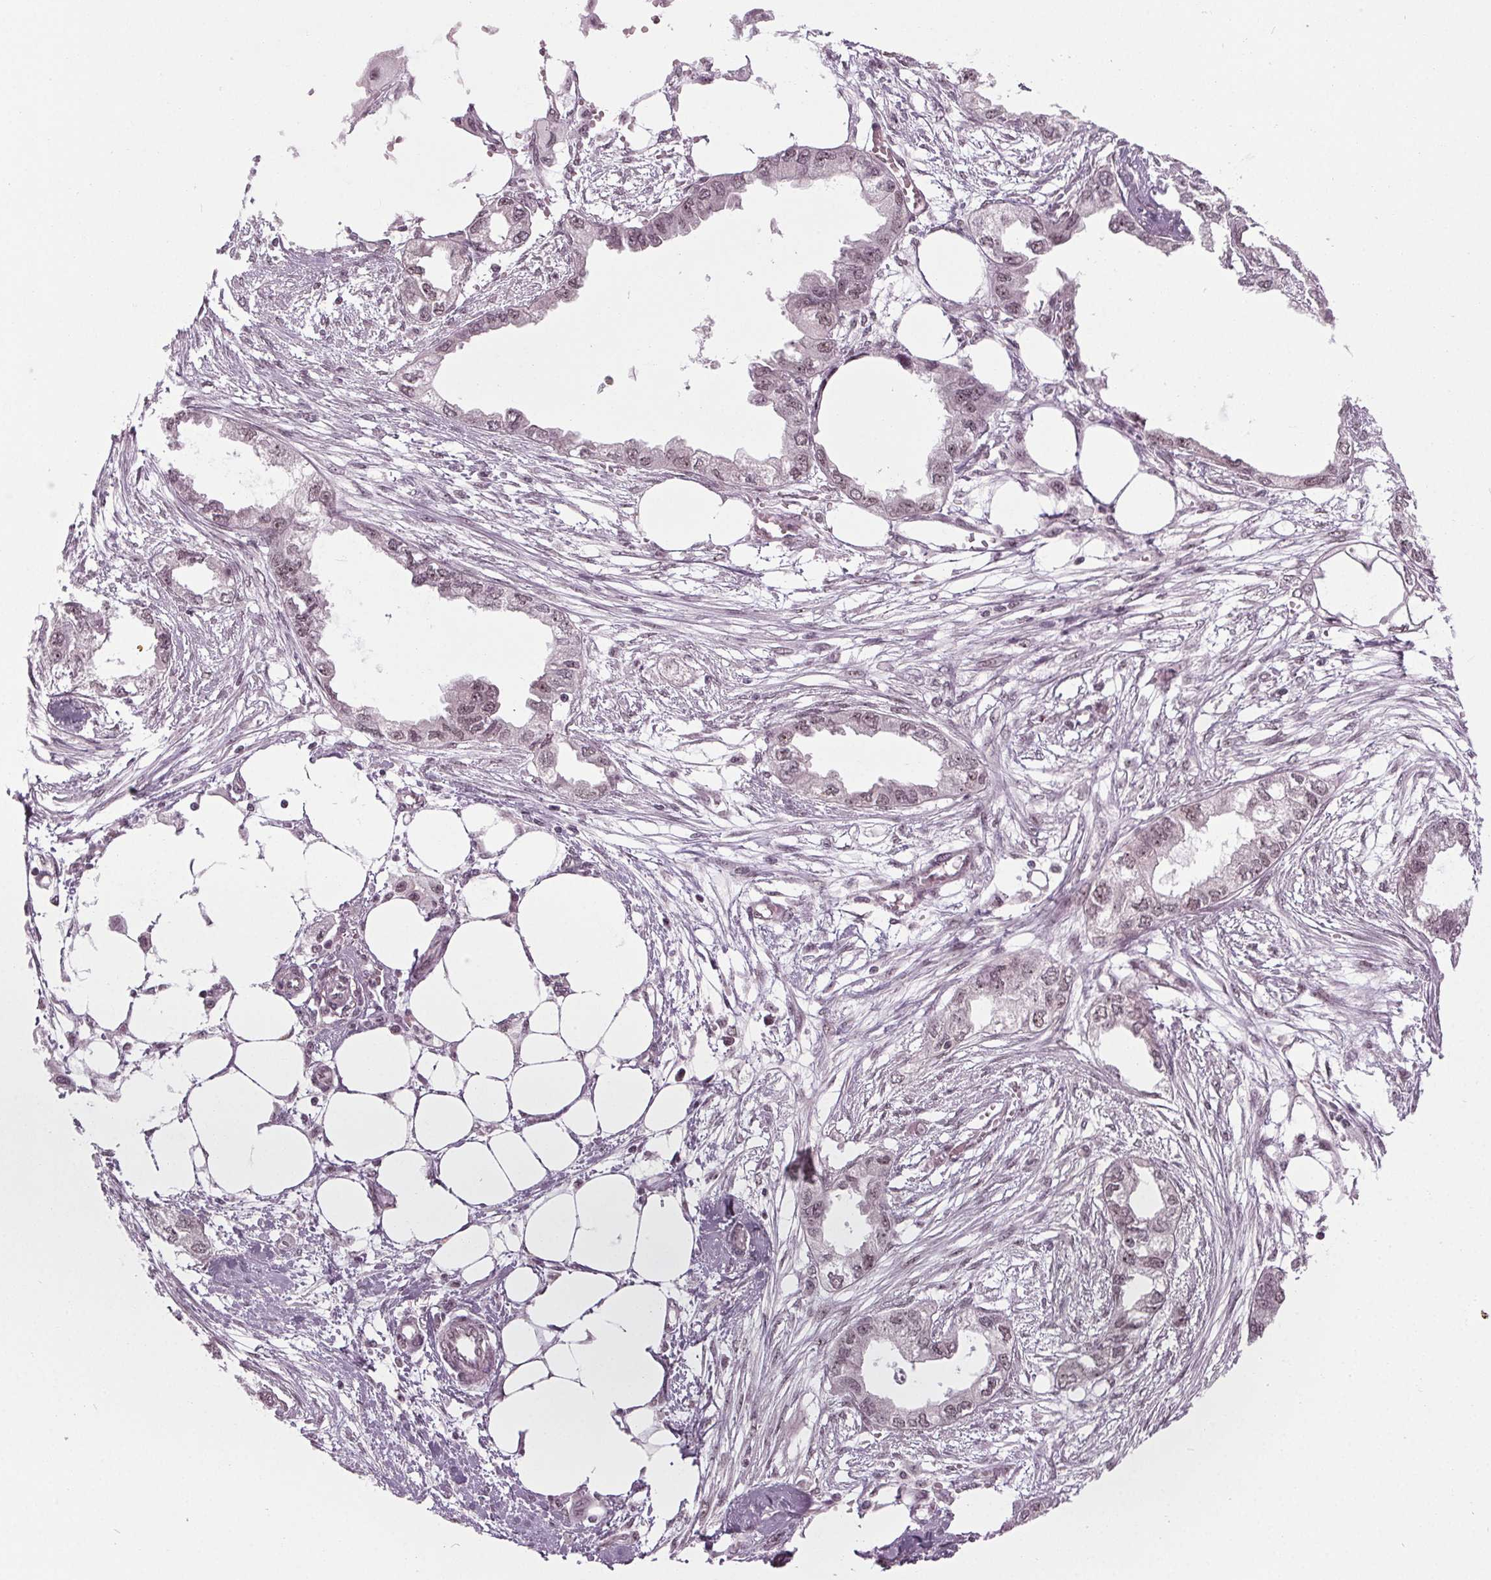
{"staining": {"intensity": "weak", "quantity": "25%-75%", "location": "nuclear"}, "tissue": "endometrial cancer", "cell_type": "Tumor cells", "image_type": "cancer", "snomed": [{"axis": "morphology", "description": "Adenocarcinoma, NOS"}, {"axis": "morphology", "description": "Adenocarcinoma, metastatic, NOS"}, {"axis": "topography", "description": "Adipose tissue"}, {"axis": "topography", "description": "Endometrium"}], "caption": "Immunohistochemistry (IHC) staining of endometrial adenocarcinoma, which displays low levels of weak nuclear positivity in approximately 25%-75% of tumor cells indicating weak nuclear protein positivity. The staining was performed using DAB (brown) for protein detection and nuclei were counterstained in hematoxylin (blue).", "gene": "DDX41", "patient": {"sex": "female", "age": 67}}